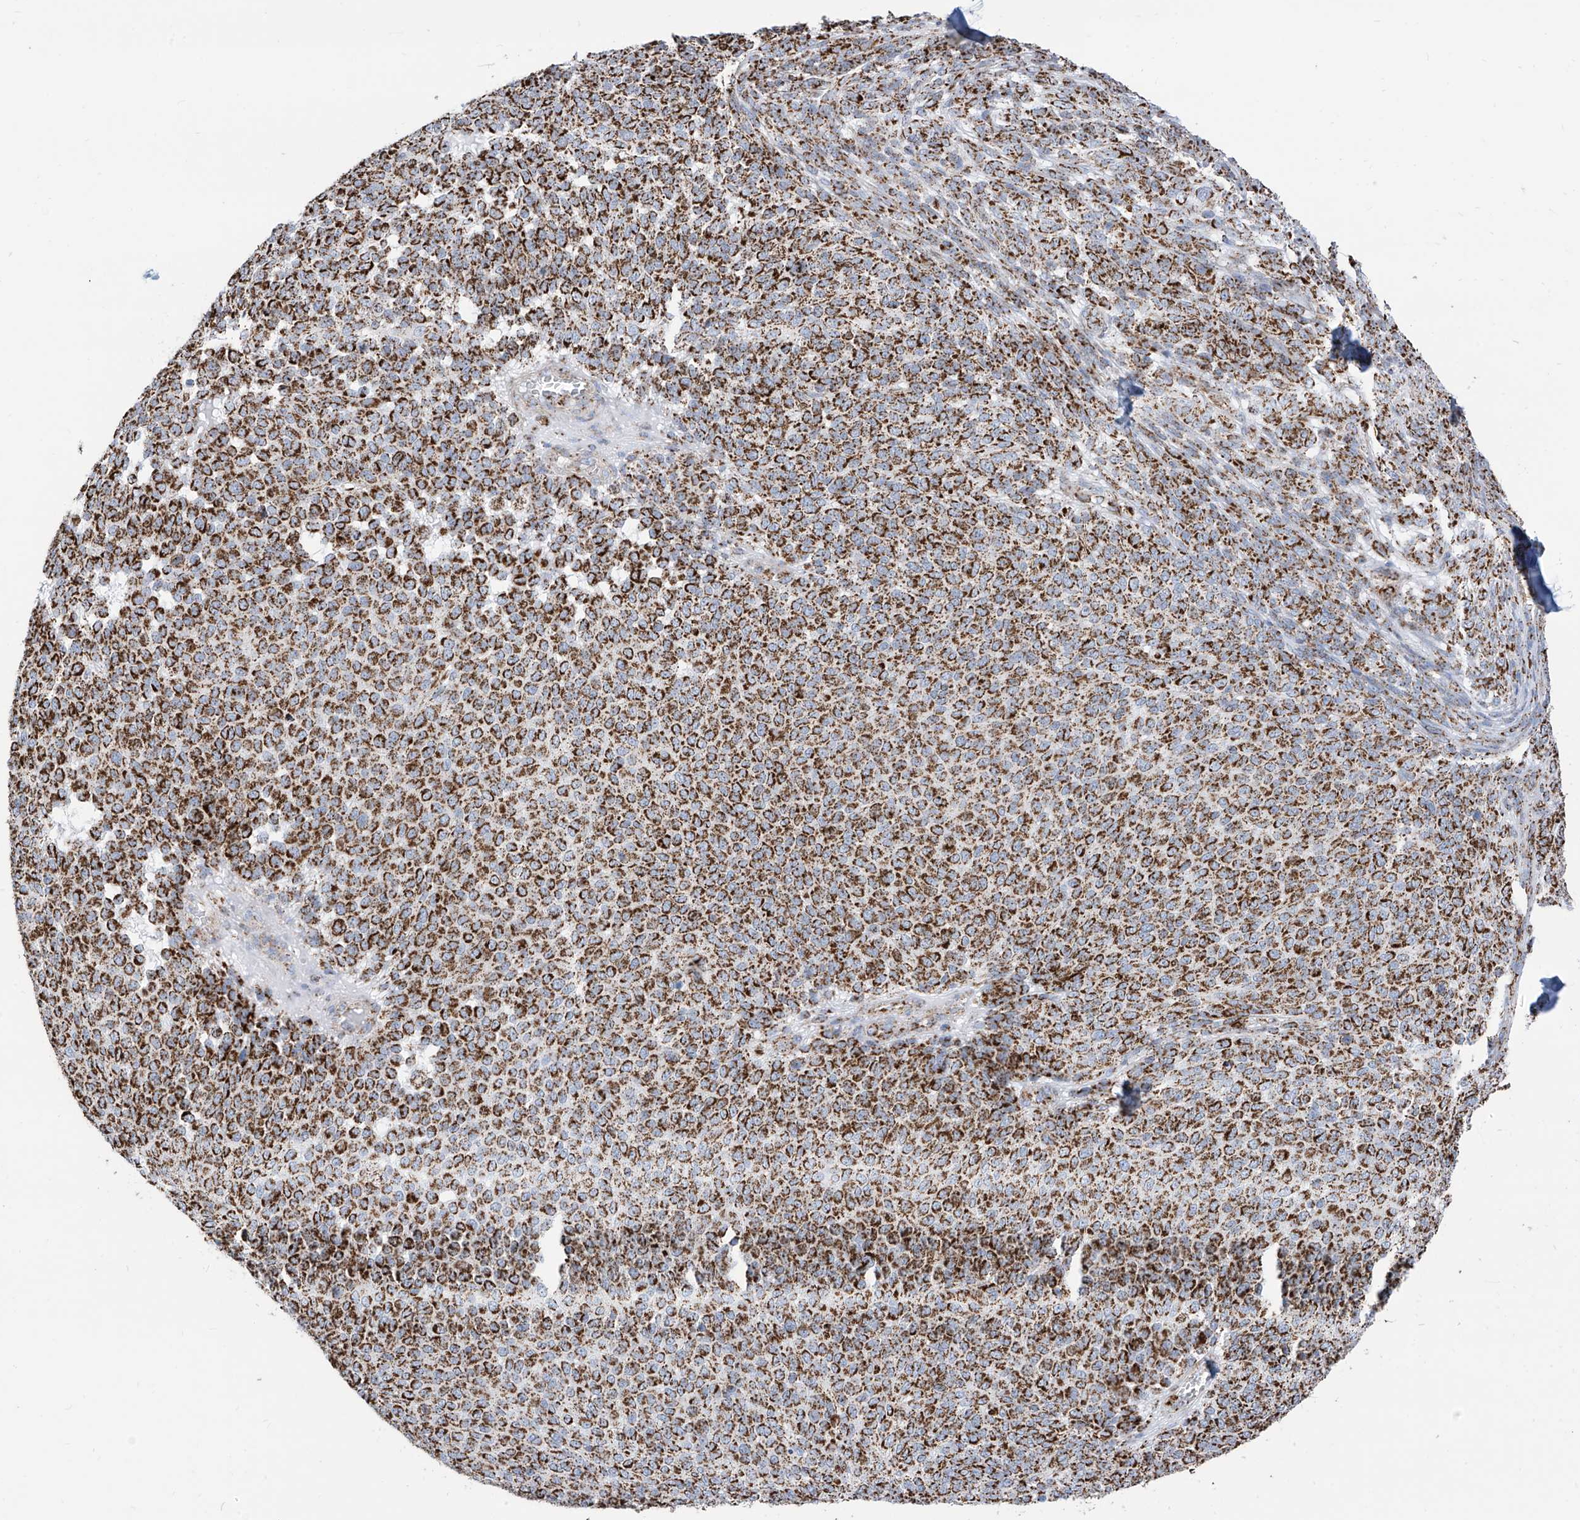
{"staining": {"intensity": "strong", "quantity": ">75%", "location": "cytoplasmic/membranous"}, "tissue": "melanoma", "cell_type": "Tumor cells", "image_type": "cancer", "snomed": [{"axis": "morphology", "description": "Malignant melanoma, NOS"}, {"axis": "topography", "description": "Skin"}], "caption": "Protein expression by immunohistochemistry (IHC) reveals strong cytoplasmic/membranous staining in about >75% of tumor cells in melanoma.", "gene": "COX5B", "patient": {"sex": "male", "age": 73}}